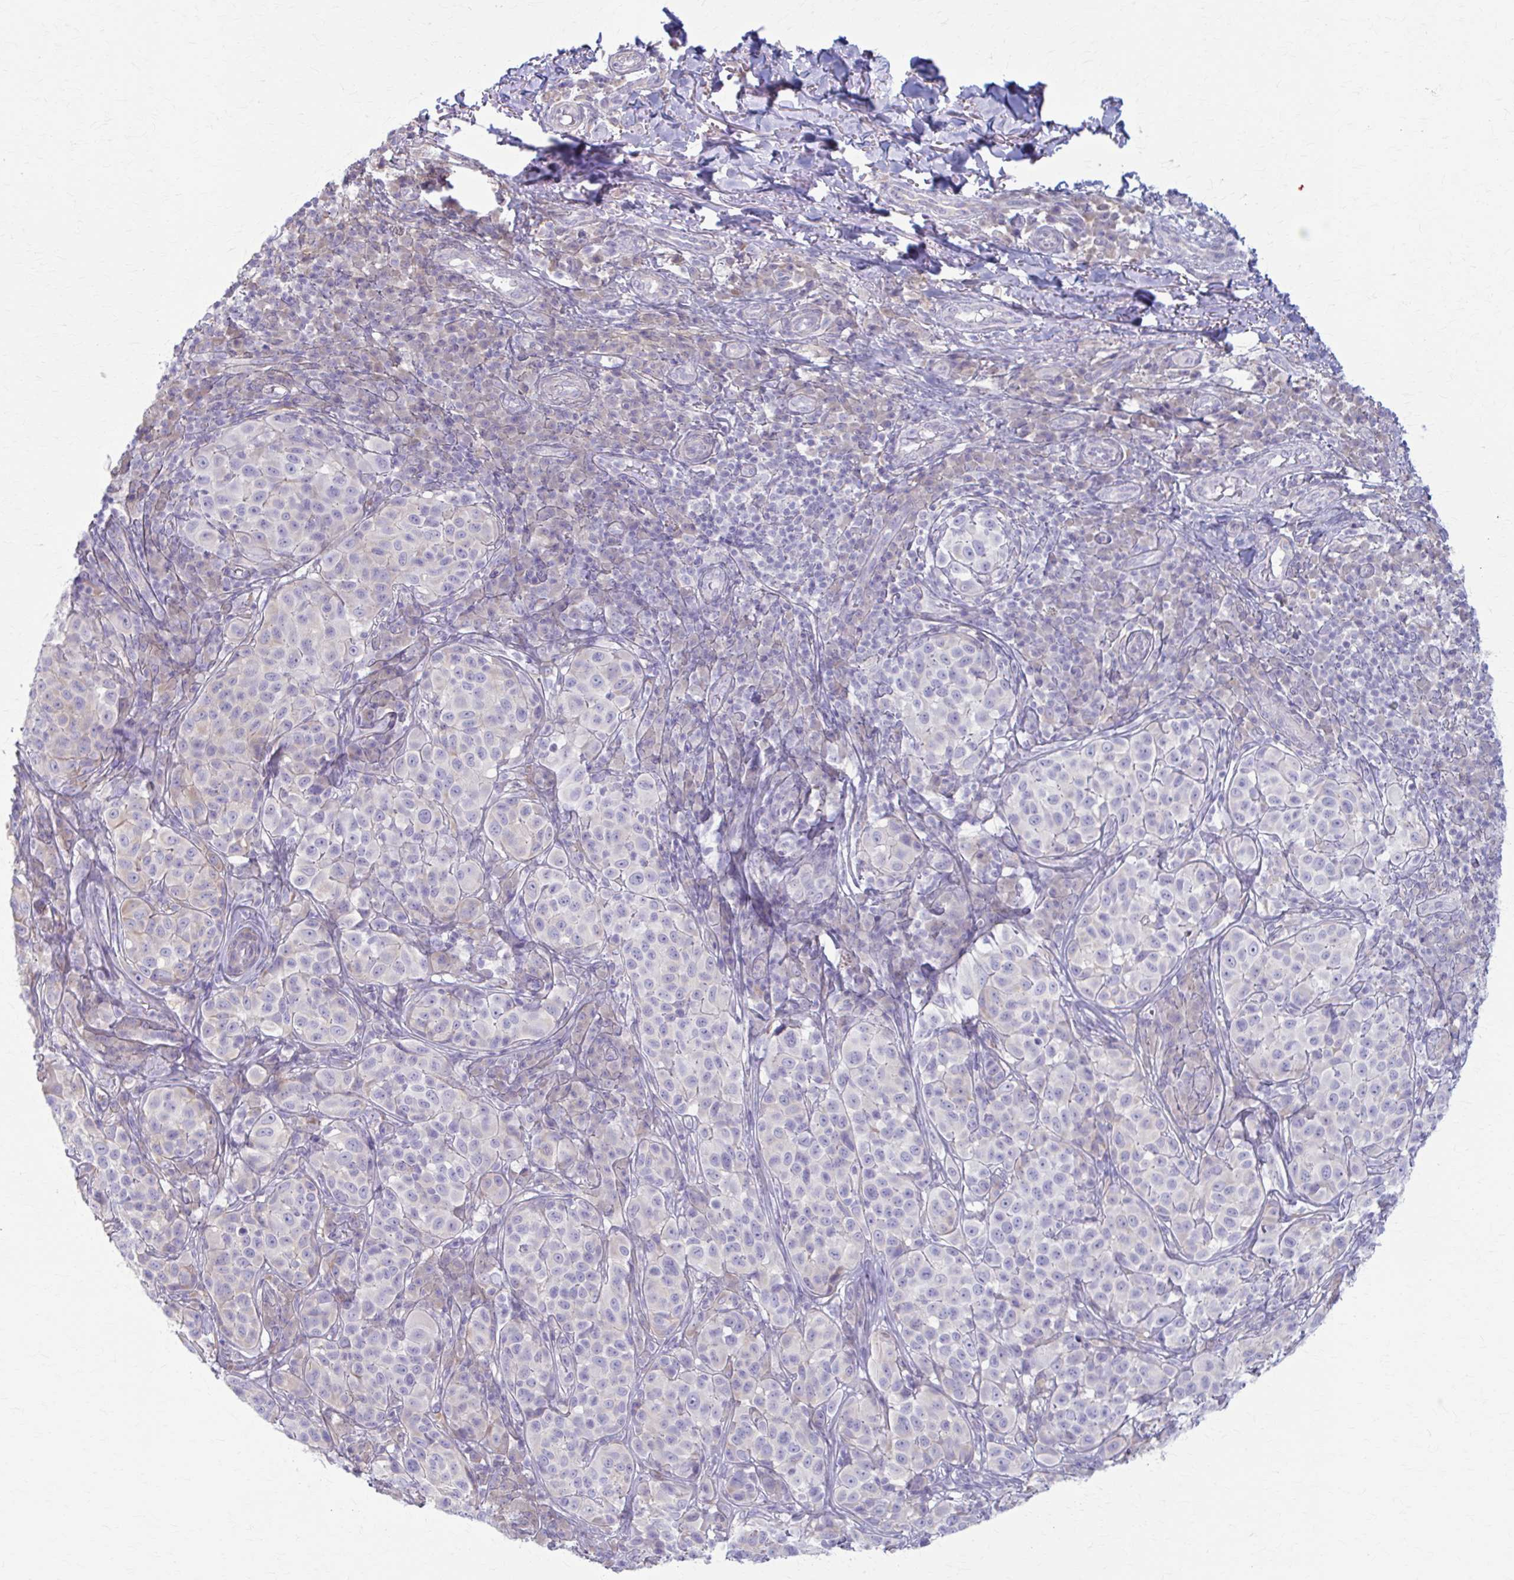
{"staining": {"intensity": "negative", "quantity": "none", "location": "none"}, "tissue": "melanoma", "cell_type": "Tumor cells", "image_type": "cancer", "snomed": [{"axis": "morphology", "description": "Malignant melanoma, NOS"}, {"axis": "topography", "description": "Skin"}], "caption": "This is a image of immunohistochemistry staining of melanoma, which shows no positivity in tumor cells. (Brightfield microscopy of DAB (3,3'-diaminobenzidine) immunohistochemistry (IHC) at high magnification).", "gene": "PRKRA", "patient": {"sex": "male", "age": 38}}